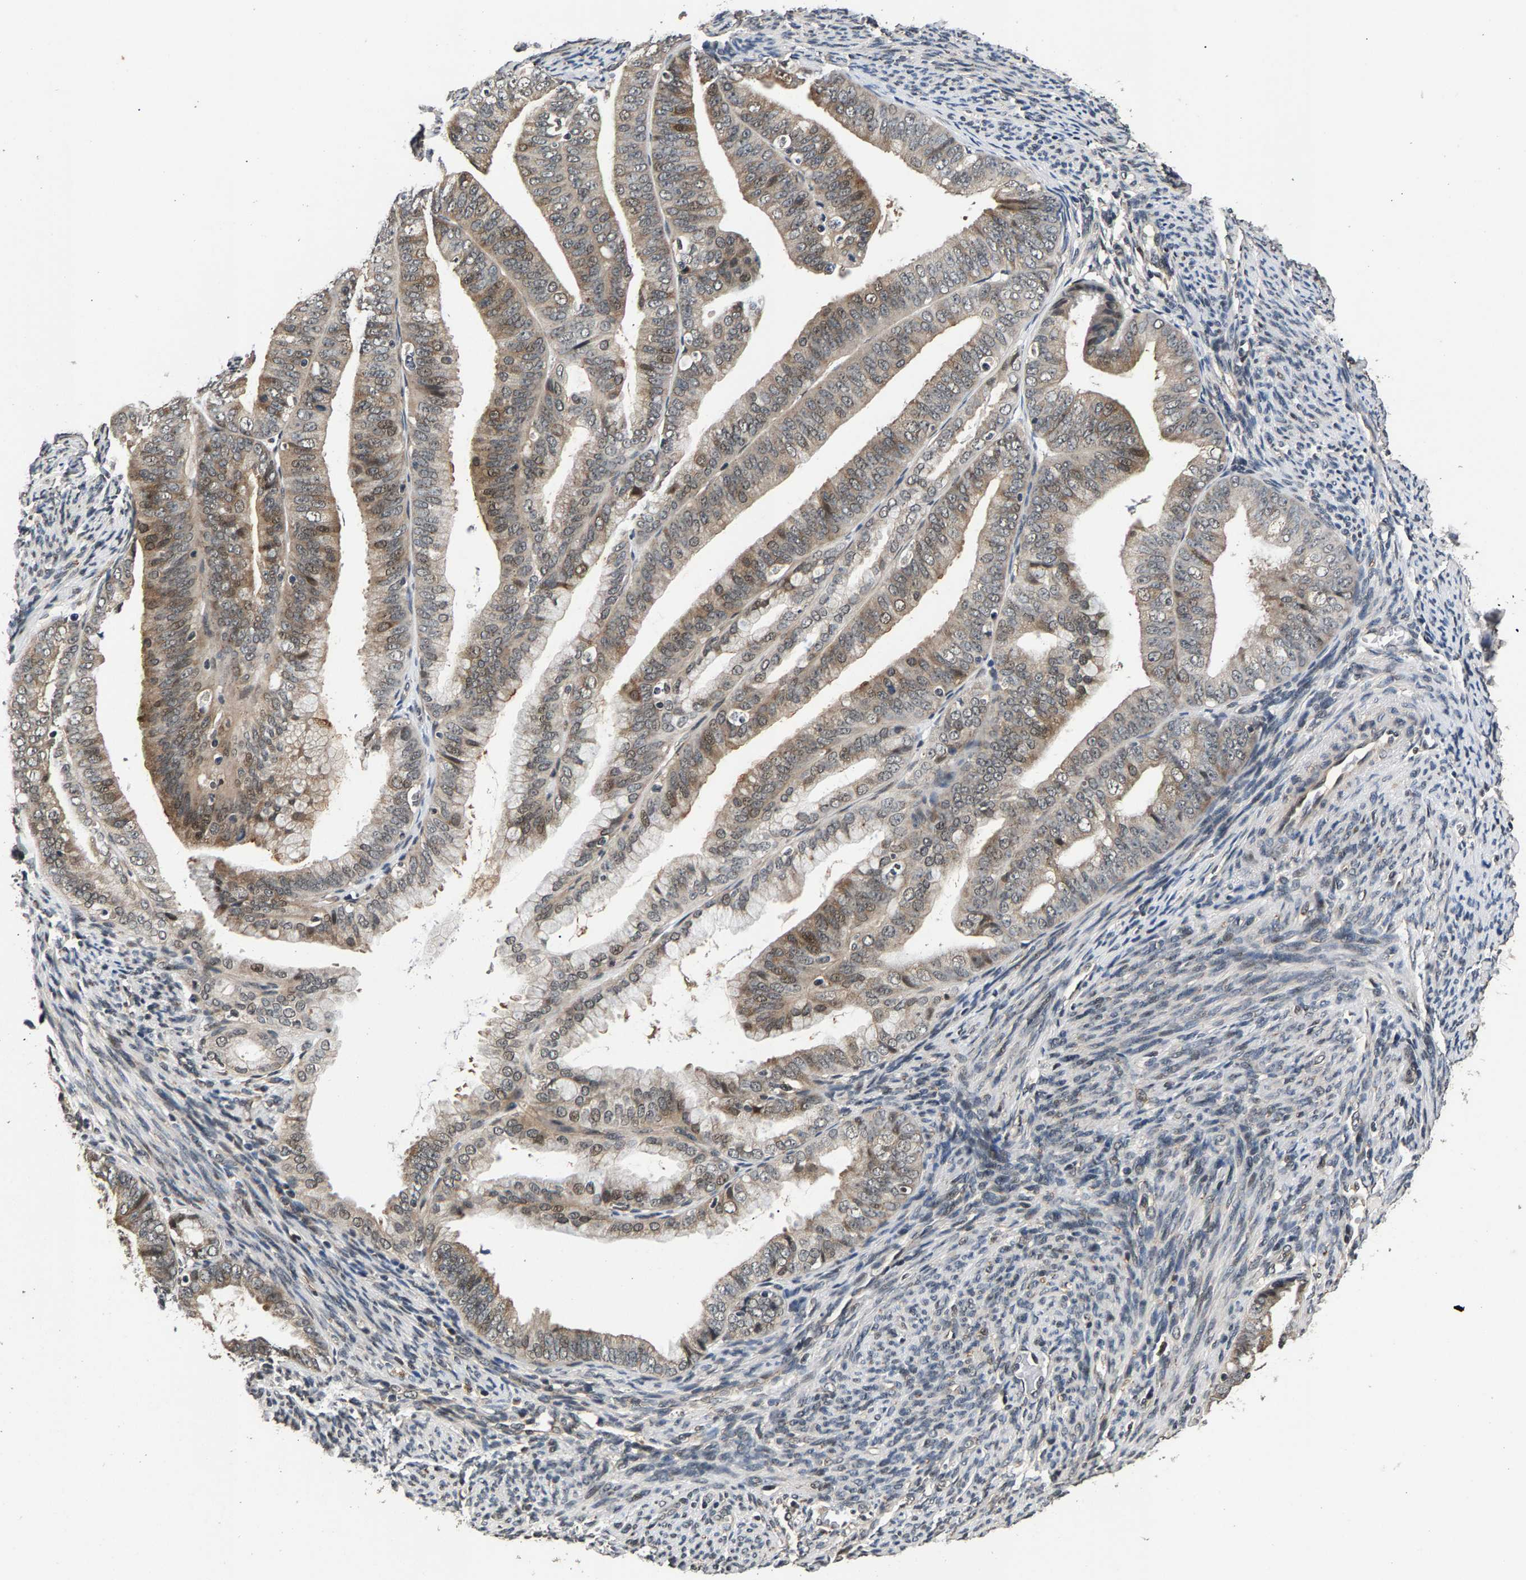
{"staining": {"intensity": "moderate", "quantity": ">75%", "location": "cytoplasmic/membranous,nuclear"}, "tissue": "endometrial cancer", "cell_type": "Tumor cells", "image_type": "cancer", "snomed": [{"axis": "morphology", "description": "Adenocarcinoma, NOS"}, {"axis": "topography", "description": "Endometrium"}], "caption": "A histopathology image of human endometrial cancer stained for a protein demonstrates moderate cytoplasmic/membranous and nuclear brown staining in tumor cells.", "gene": "RBM33", "patient": {"sex": "female", "age": 63}}